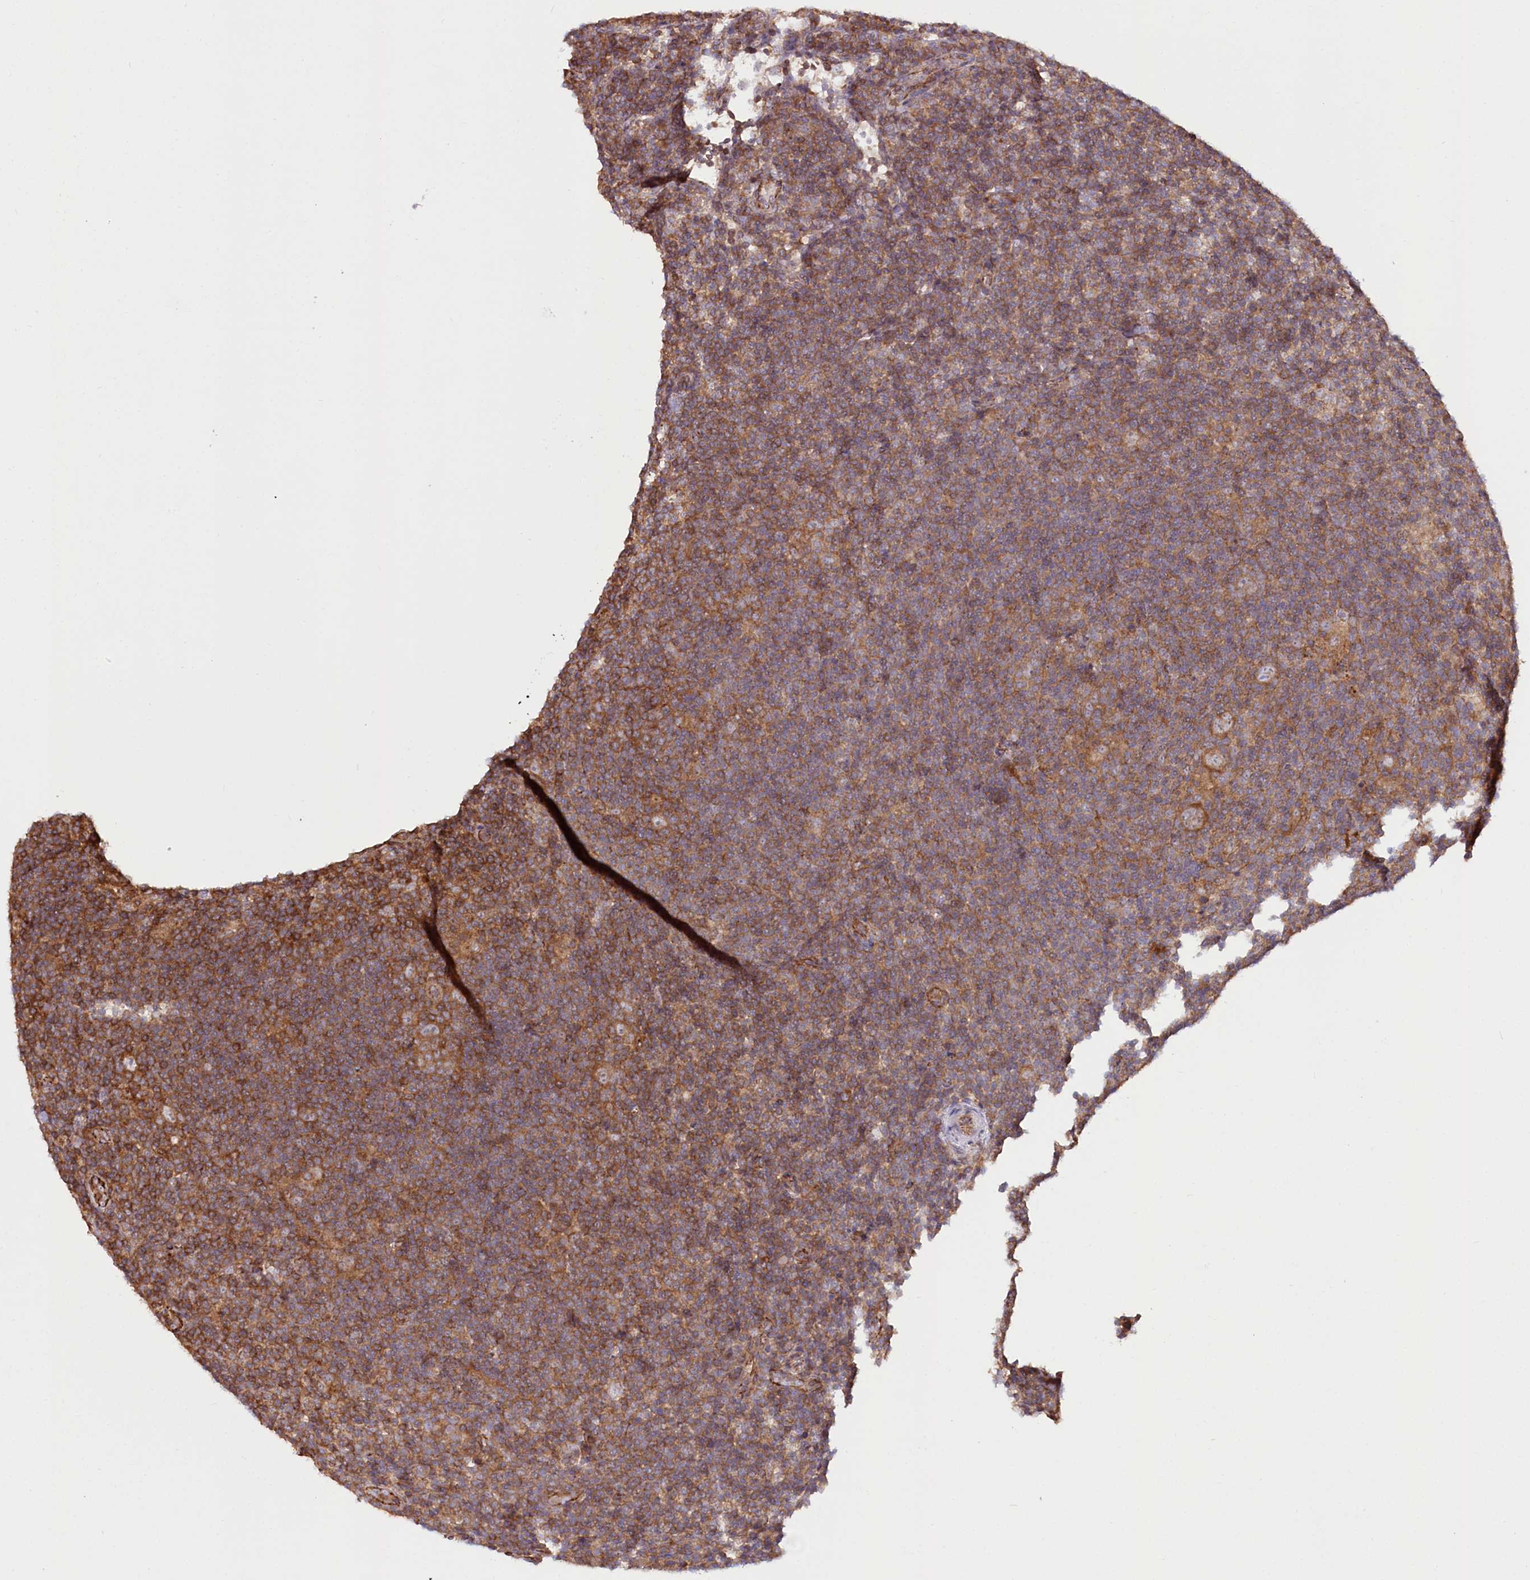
{"staining": {"intensity": "moderate", "quantity": ">75%", "location": "cytoplasmic/membranous"}, "tissue": "lymphoma", "cell_type": "Tumor cells", "image_type": "cancer", "snomed": [{"axis": "morphology", "description": "Hodgkin's disease, NOS"}, {"axis": "topography", "description": "Lymph node"}], "caption": "Lymphoma was stained to show a protein in brown. There is medium levels of moderate cytoplasmic/membranous positivity in approximately >75% of tumor cells.", "gene": "DHX29", "patient": {"sex": "female", "age": 57}}